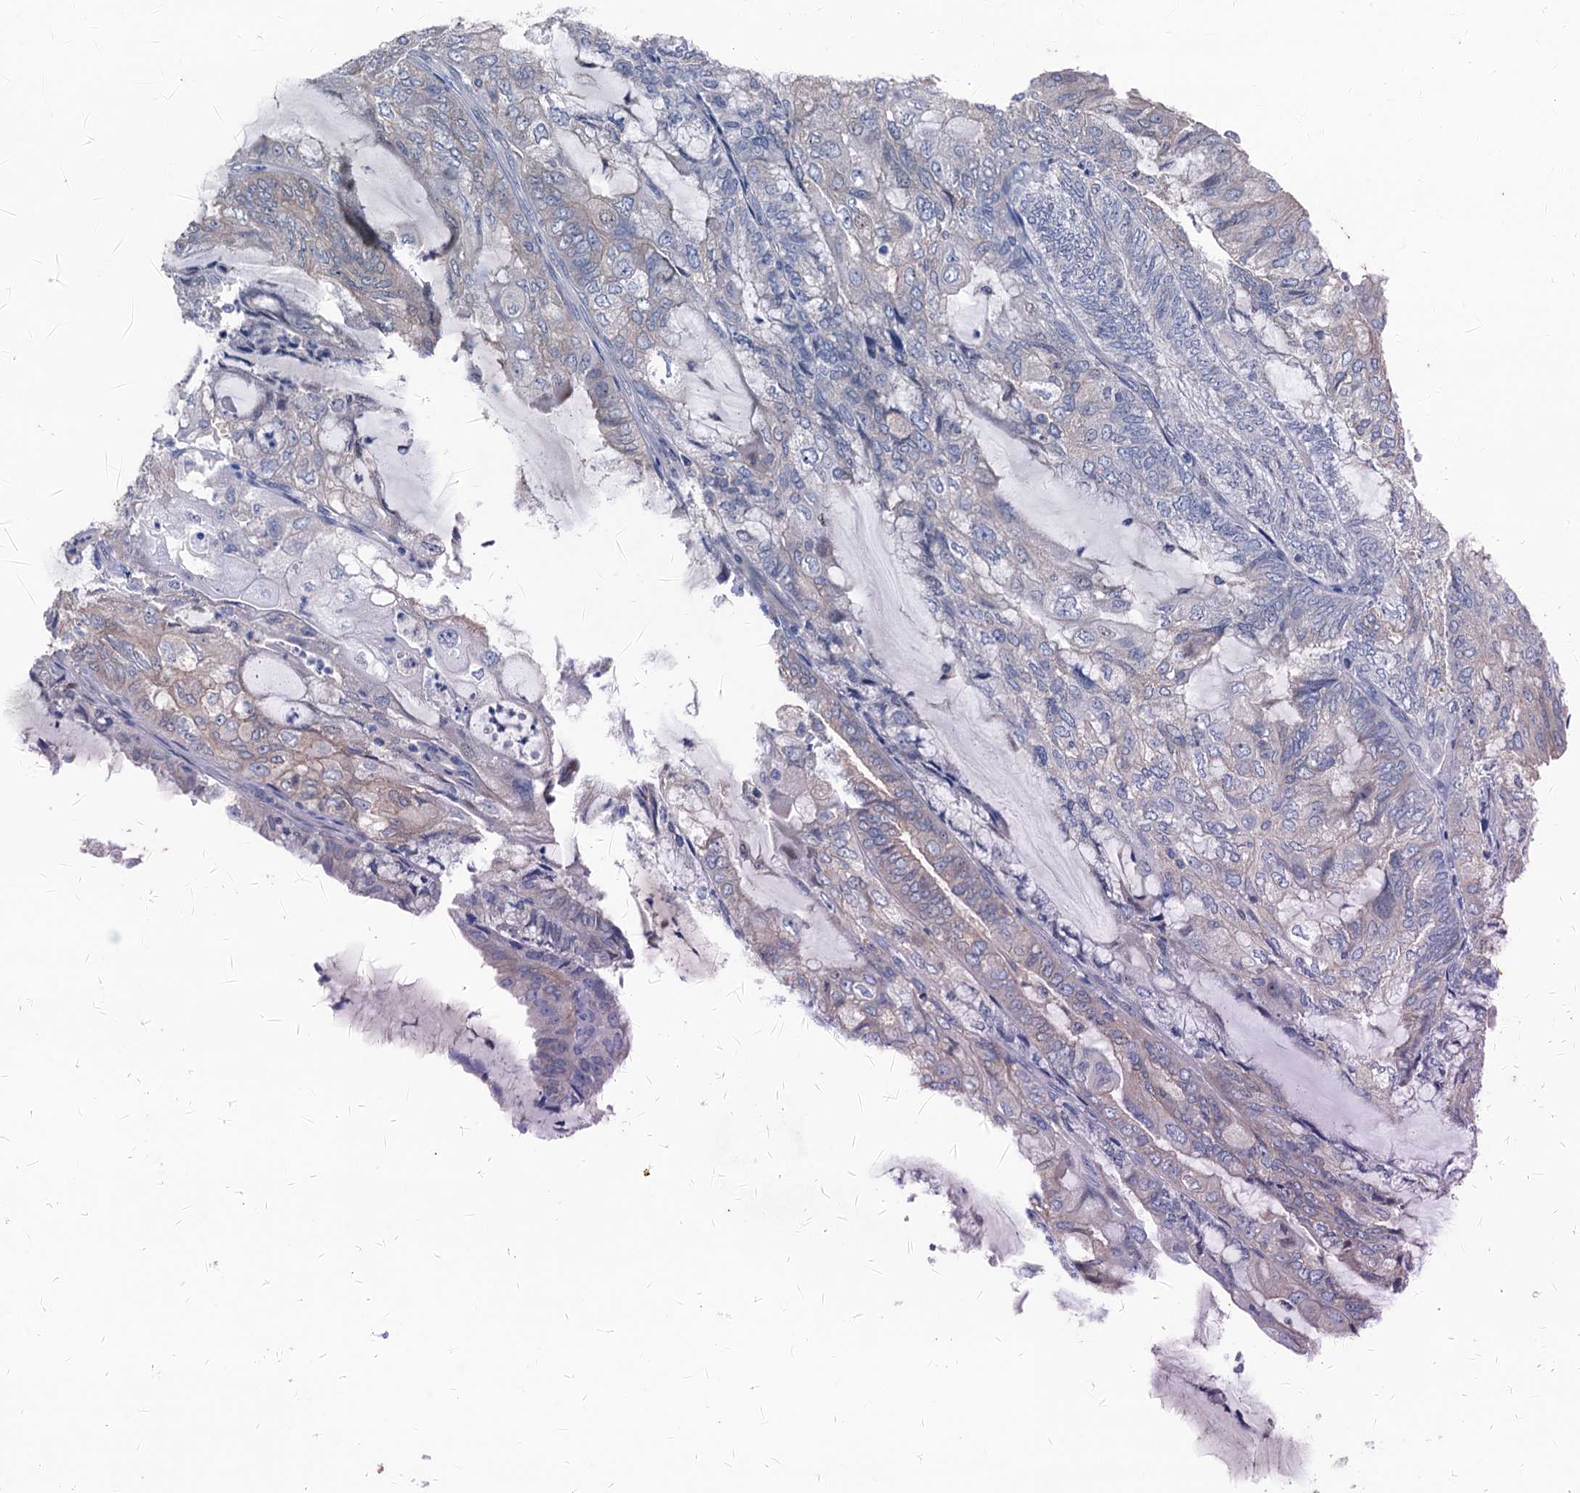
{"staining": {"intensity": "negative", "quantity": "none", "location": "none"}, "tissue": "endometrial cancer", "cell_type": "Tumor cells", "image_type": "cancer", "snomed": [{"axis": "morphology", "description": "Adenocarcinoma, NOS"}, {"axis": "topography", "description": "Endometrium"}], "caption": "Endometrial adenocarcinoma stained for a protein using immunohistochemistry demonstrates no positivity tumor cells.", "gene": "CBLIF", "patient": {"sex": "female", "age": 81}}